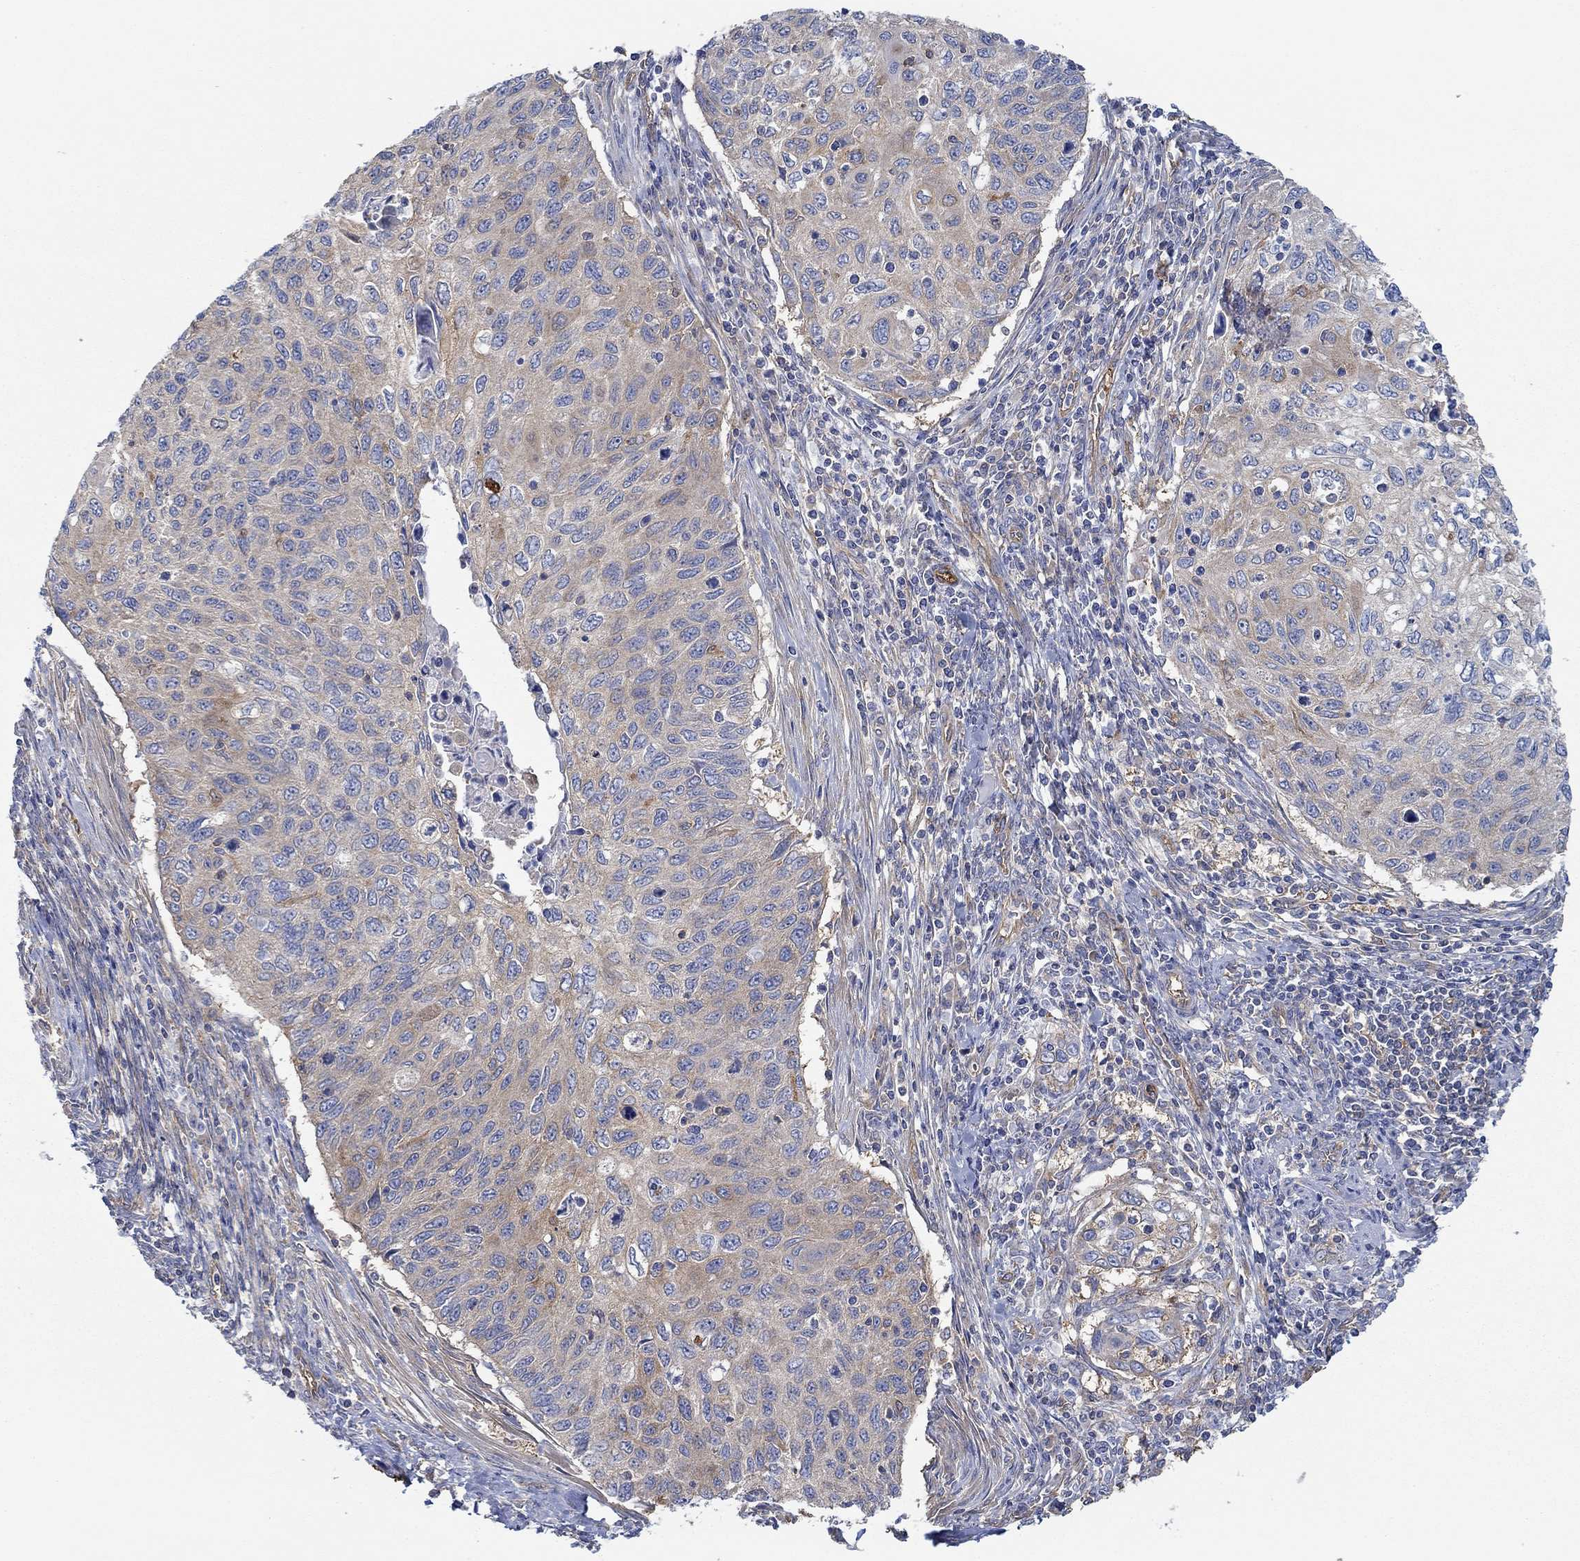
{"staining": {"intensity": "moderate", "quantity": "<25%", "location": "cytoplasmic/membranous"}, "tissue": "cervical cancer", "cell_type": "Tumor cells", "image_type": "cancer", "snomed": [{"axis": "morphology", "description": "Squamous cell carcinoma, NOS"}, {"axis": "topography", "description": "Cervix"}], "caption": "A micrograph of human squamous cell carcinoma (cervical) stained for a protein displays moderate cytoplasmic/membranous brown staining in tumor cells.", "gene": "SPAG9", "patient": {"sex": "female", "age": 70}}